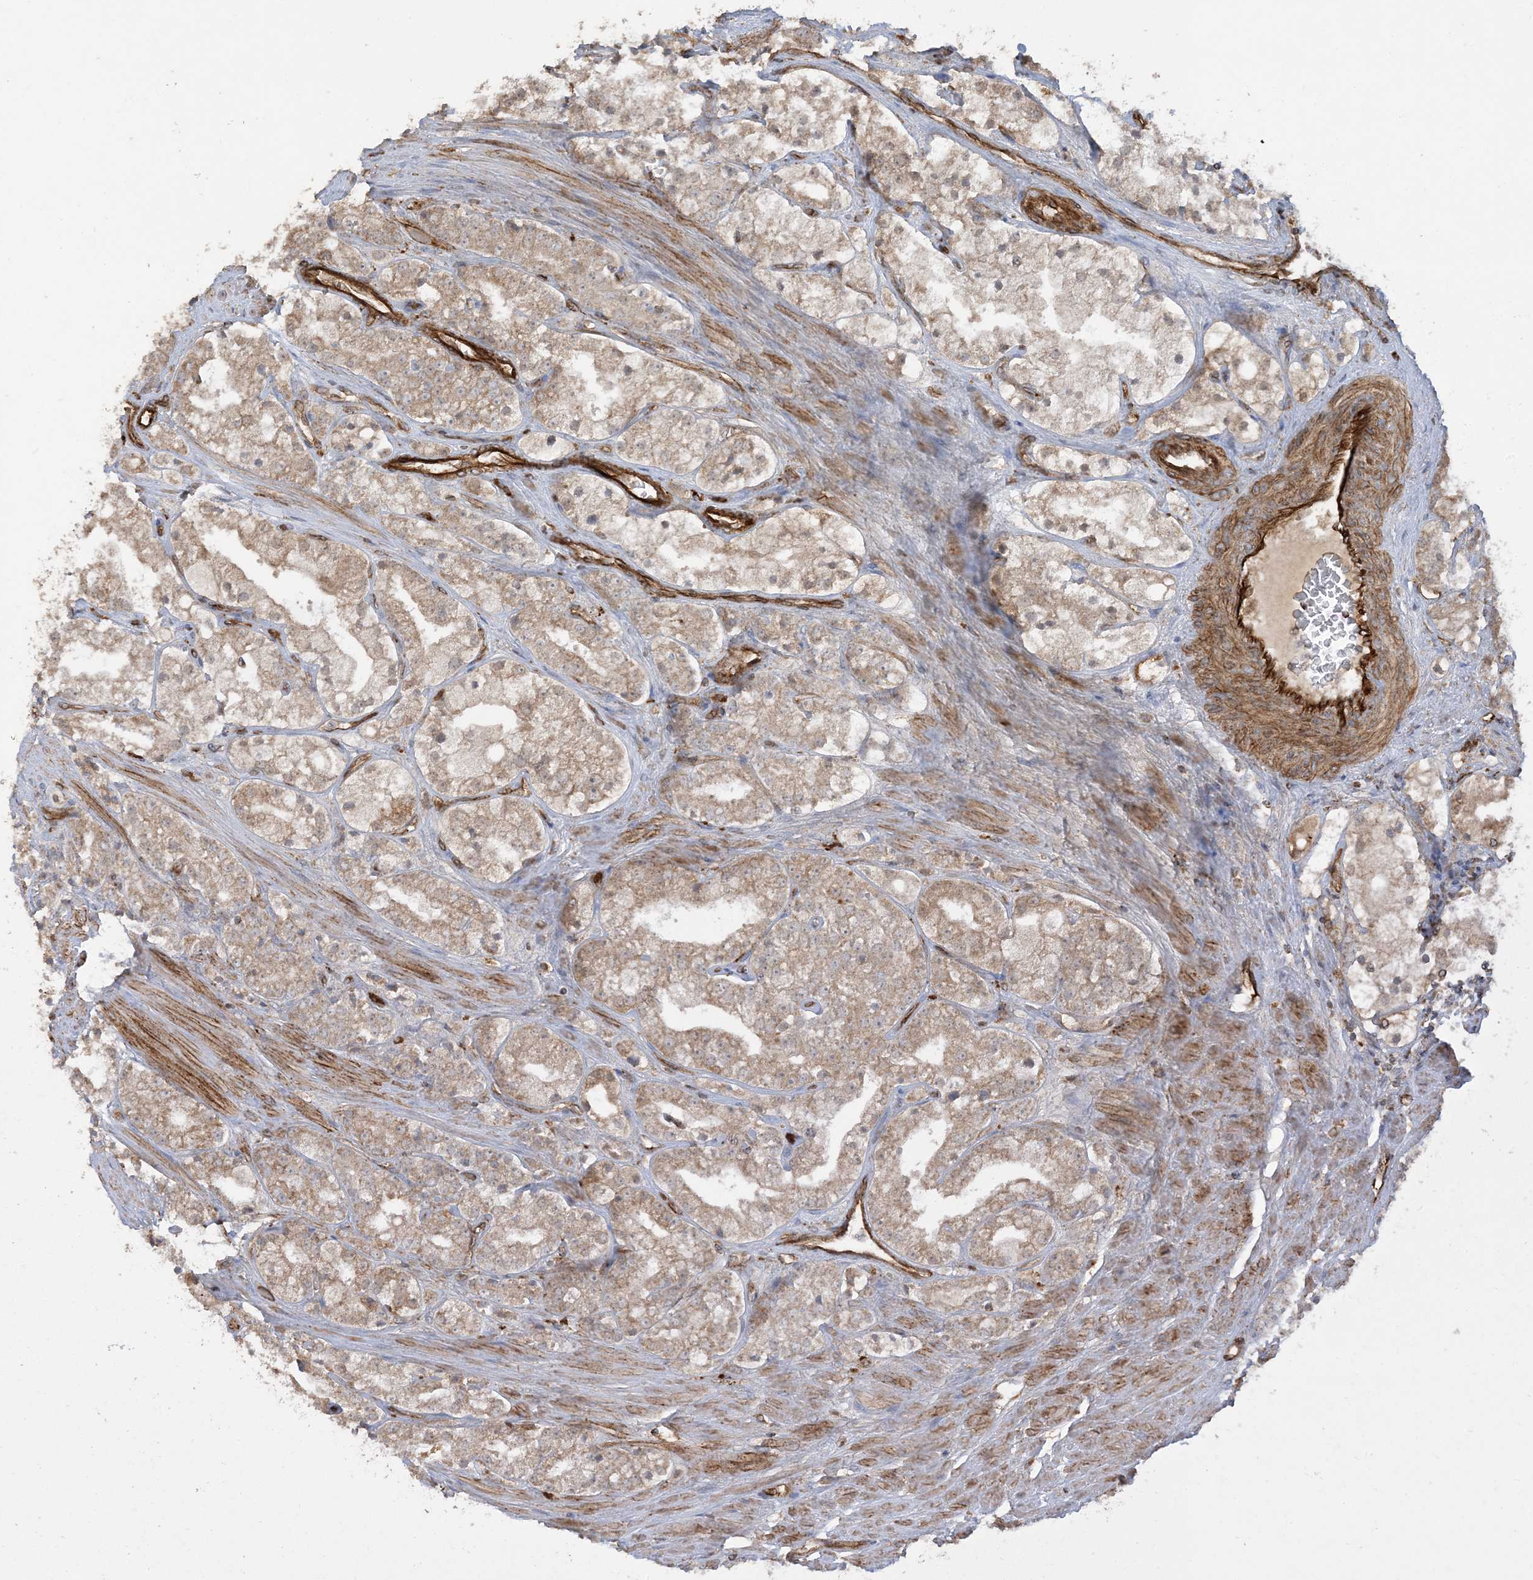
{"staining": {"intensity": "moderate", "quantity": ">75%", "location": "cytoplasmic/membranous"}, "tissue": "prostate cancer", "cell_type": "Tumor cells", "image_type": "cancer", "snomed": [{"axis": "morphology", "description": "Adenocarcinoma, High grade"}, {"axis": "topography", "description": "Prostate"}], "caption": "This is an image of IHC staining of high-grade adenocarcinoma (prostate), which shows moderate expression in the cytoplasmic/membranous of tumor cells.", "gene": "AGA", "patient": {"sex": "male", "age": 50}}